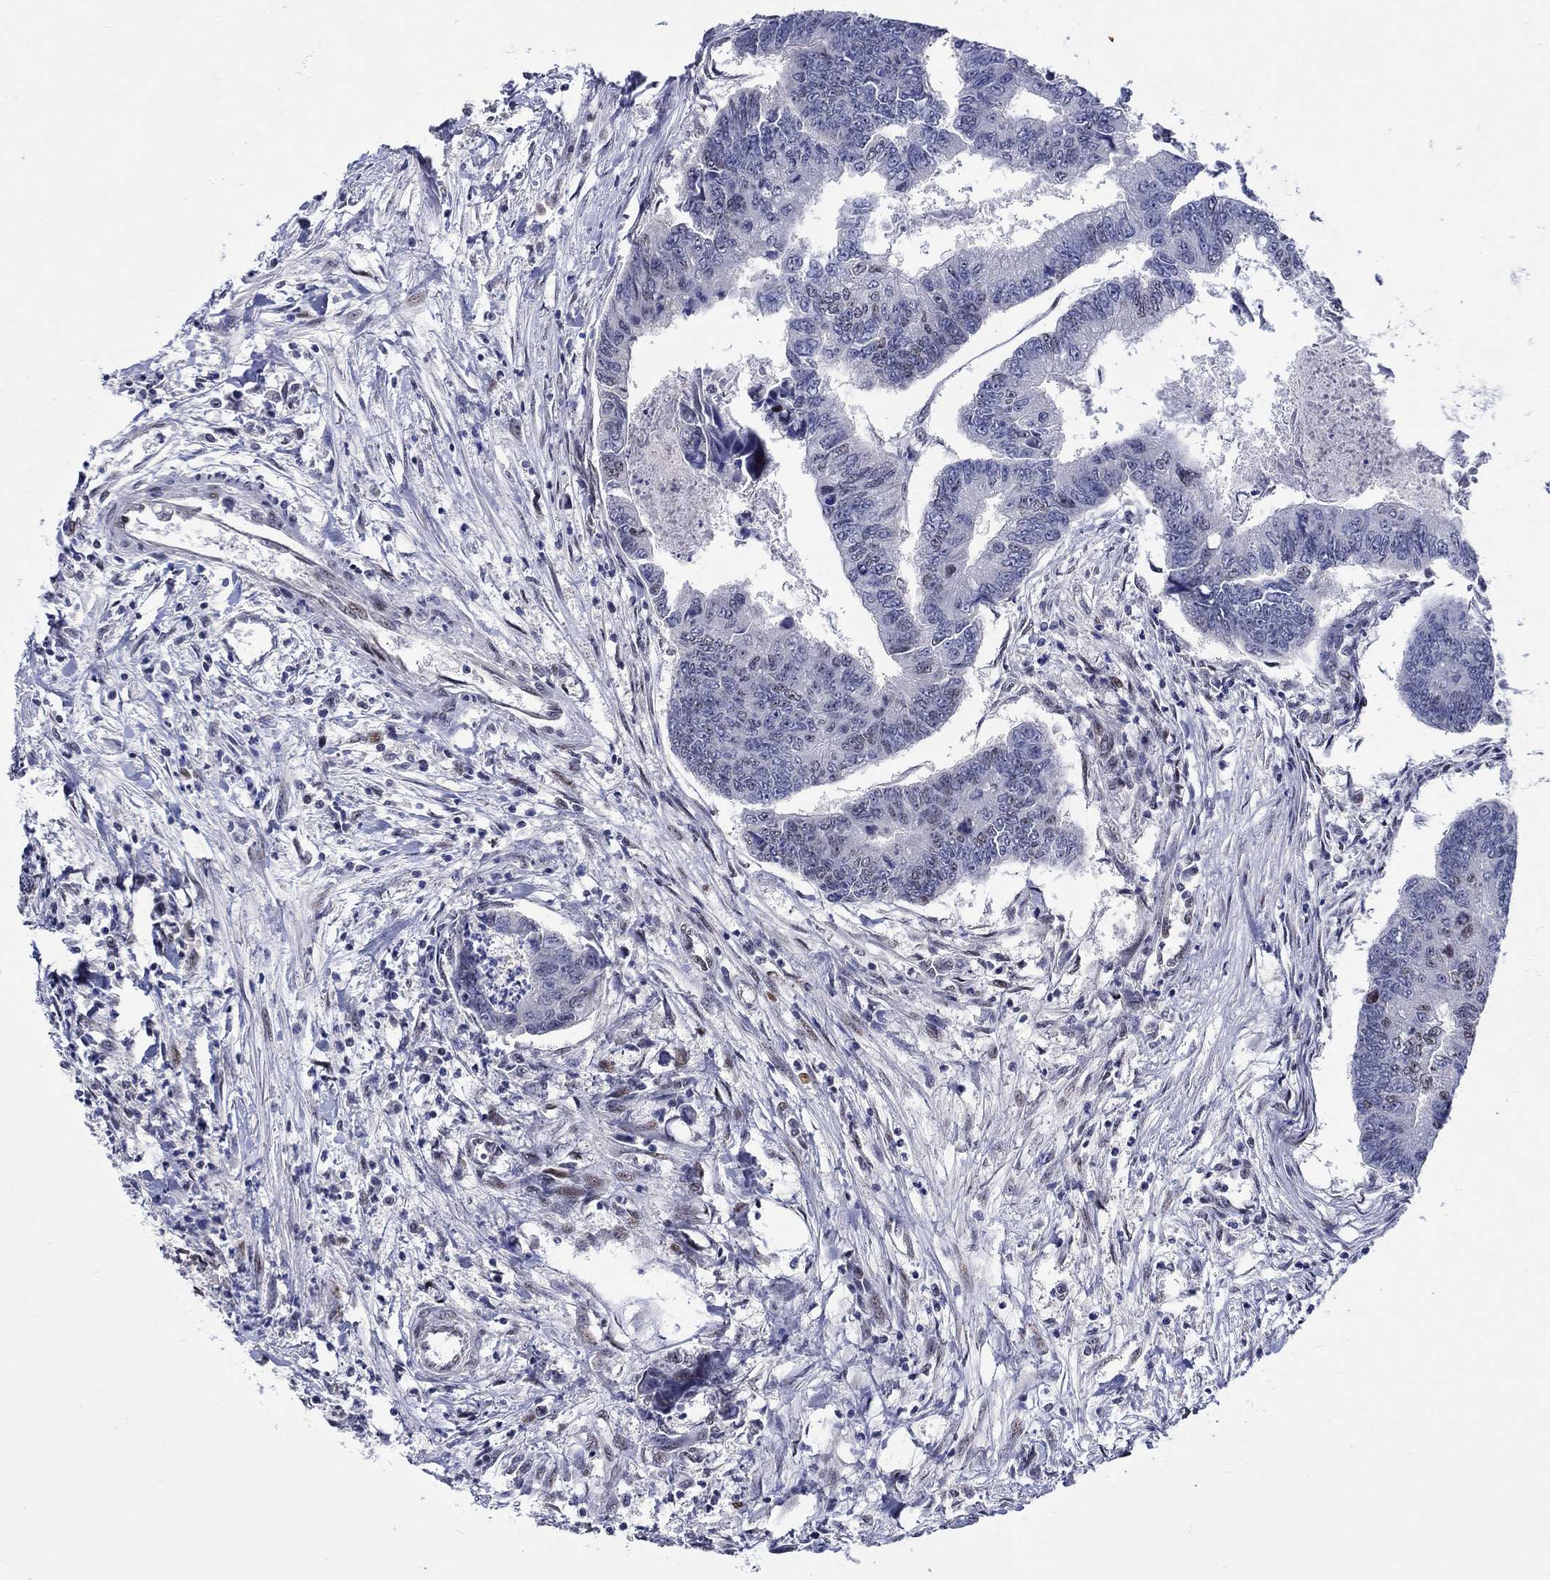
{"staining": {"intensity": "negative", "quantity": "none", "location": "none"}, "tissue": "colorectal cancer", "cell_type": "Tumor cells", "image_type": "cancer", "snomed": [{"axis": "morphology", "description": "Adenocarcinoma, NOS"}, {"axis": "topography", "description": "Colon"}], "caption": "A high-resolution histopathology image shows immunohistochemistry (IHC) staining of adenocarcinoma (colorectal), which displays no significant expression in tumor cells.", "gene": "GATA2", "patient": {"sex": "female", "age": 65}}